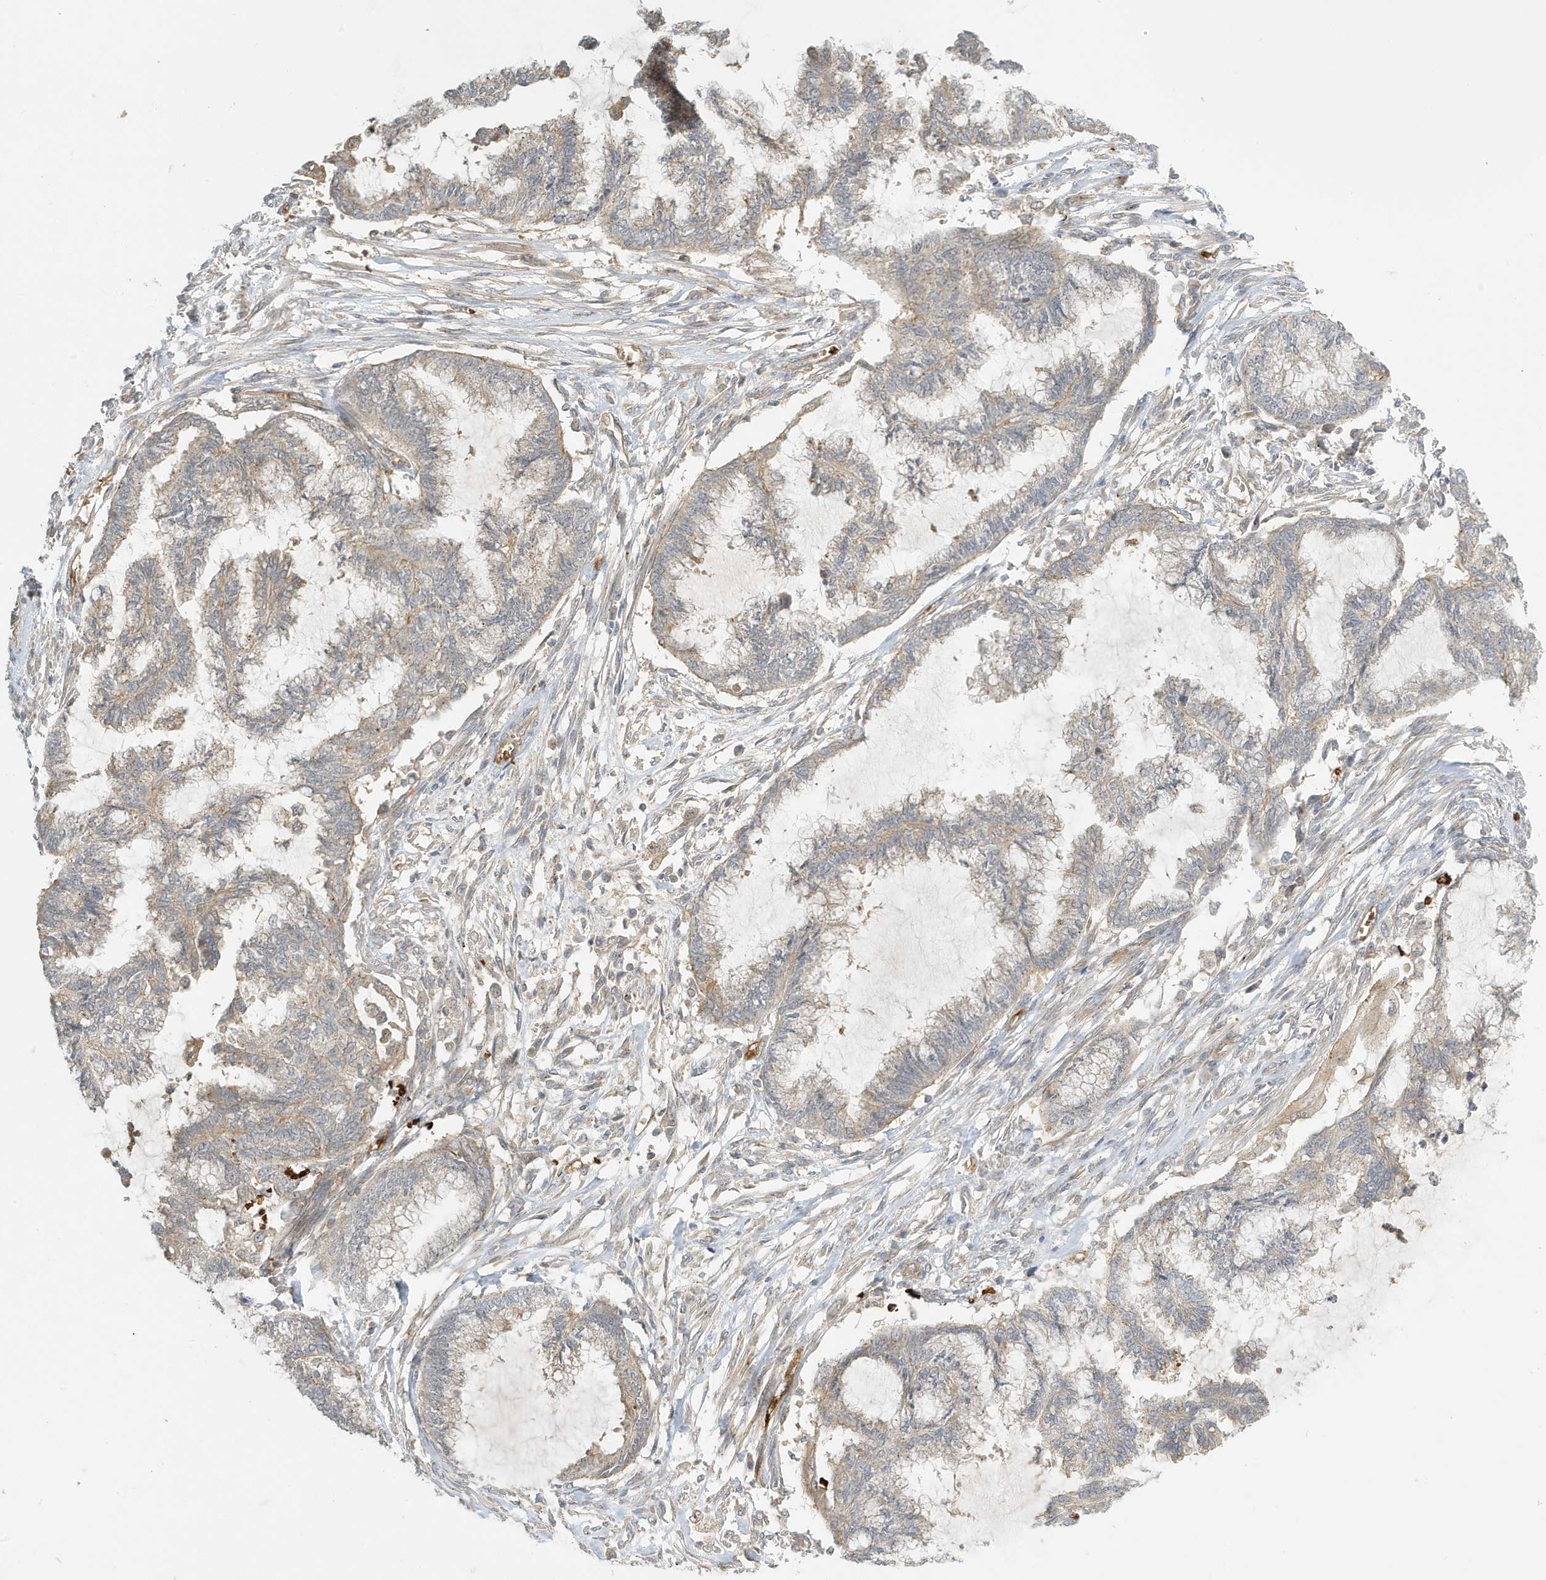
{"staining": {"intensity": "weak", "quantity": "25%-75%", "location": "cytoplasmic/membranous"}, "tissue": "endometrial cancer", "cell_type": "Tumor cells", "image_type": "cancer", "snomed": [{"axis": "morphology", "description": "Adenocarcinoma, NOS"}, {"axis": "topography", "description": "Endometrium"}], "caption": "Immunohistochemical staining of adenocarcinoma (endometrial) displays weak cytoplasmic/membranous protein staining in about 25%-75% of tumor cells.", "gene": "FYCO1", "patient": {"sex": "female", "age": 86}}